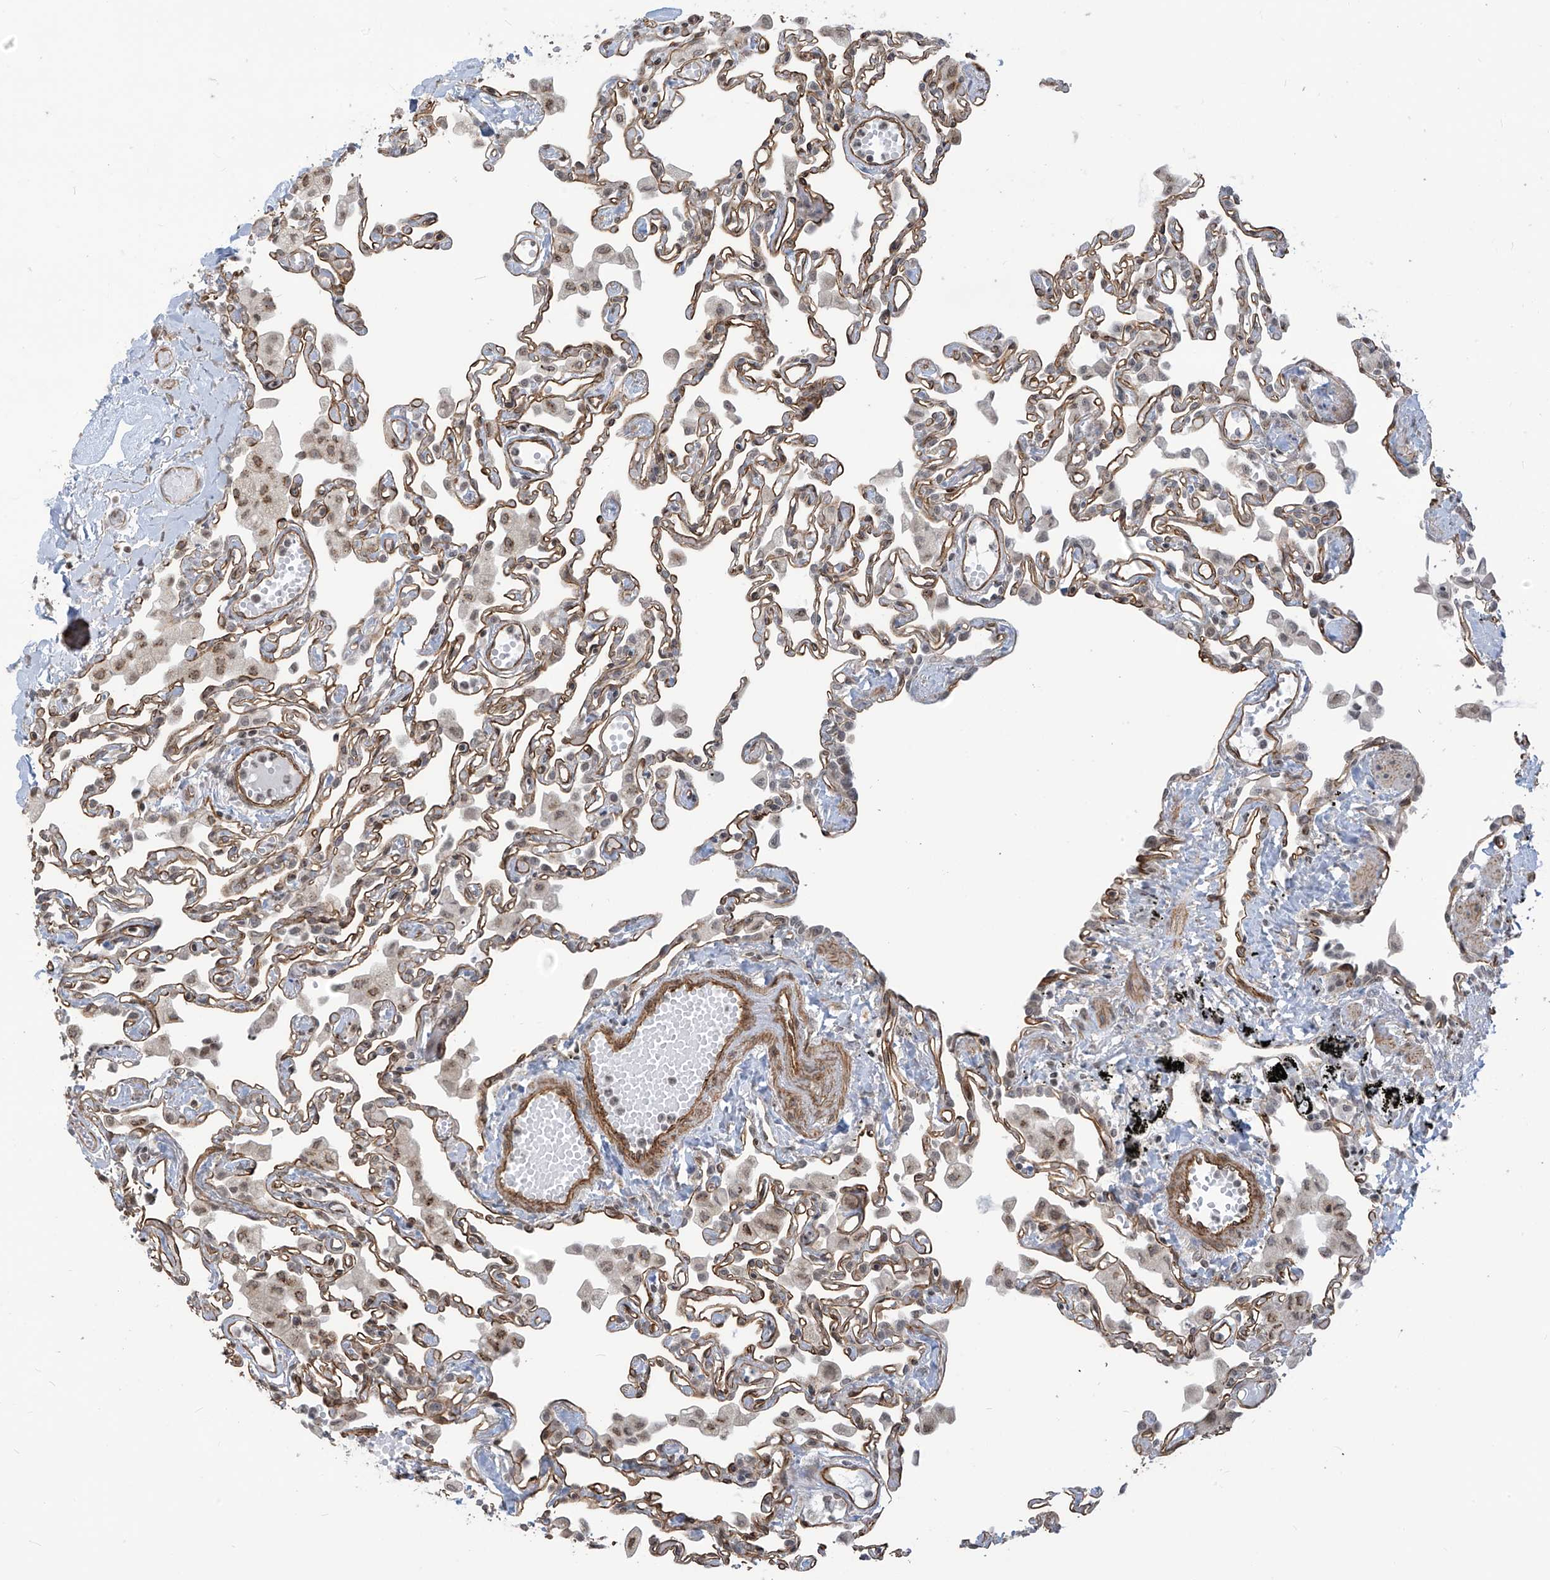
{"staining": {"intensity": "moderate", "quantity": ">75%", "location": "cytoplasmic/membranous"}, "tissue": "lung", "cell_type": "Alveolar cells", "image_type": "normal", "snomed": [{"axis": "morphology", "description": "Normal tissue, NOS"}, {"axis": "topography", "description": "Bronchus"}, {"axis": "topography", "description": "Lung"}], "caption": "IHC image of benign lung: human lung stained using IHC exhibits medium levels of moderate protein expression localized specifically in the cytoplasmic/membranous of alveolar cells, appearing as a cytoplasmic/membranous brown color.", "gene": "METAP1D", "patient": {"sex": "female", "age": 49}}